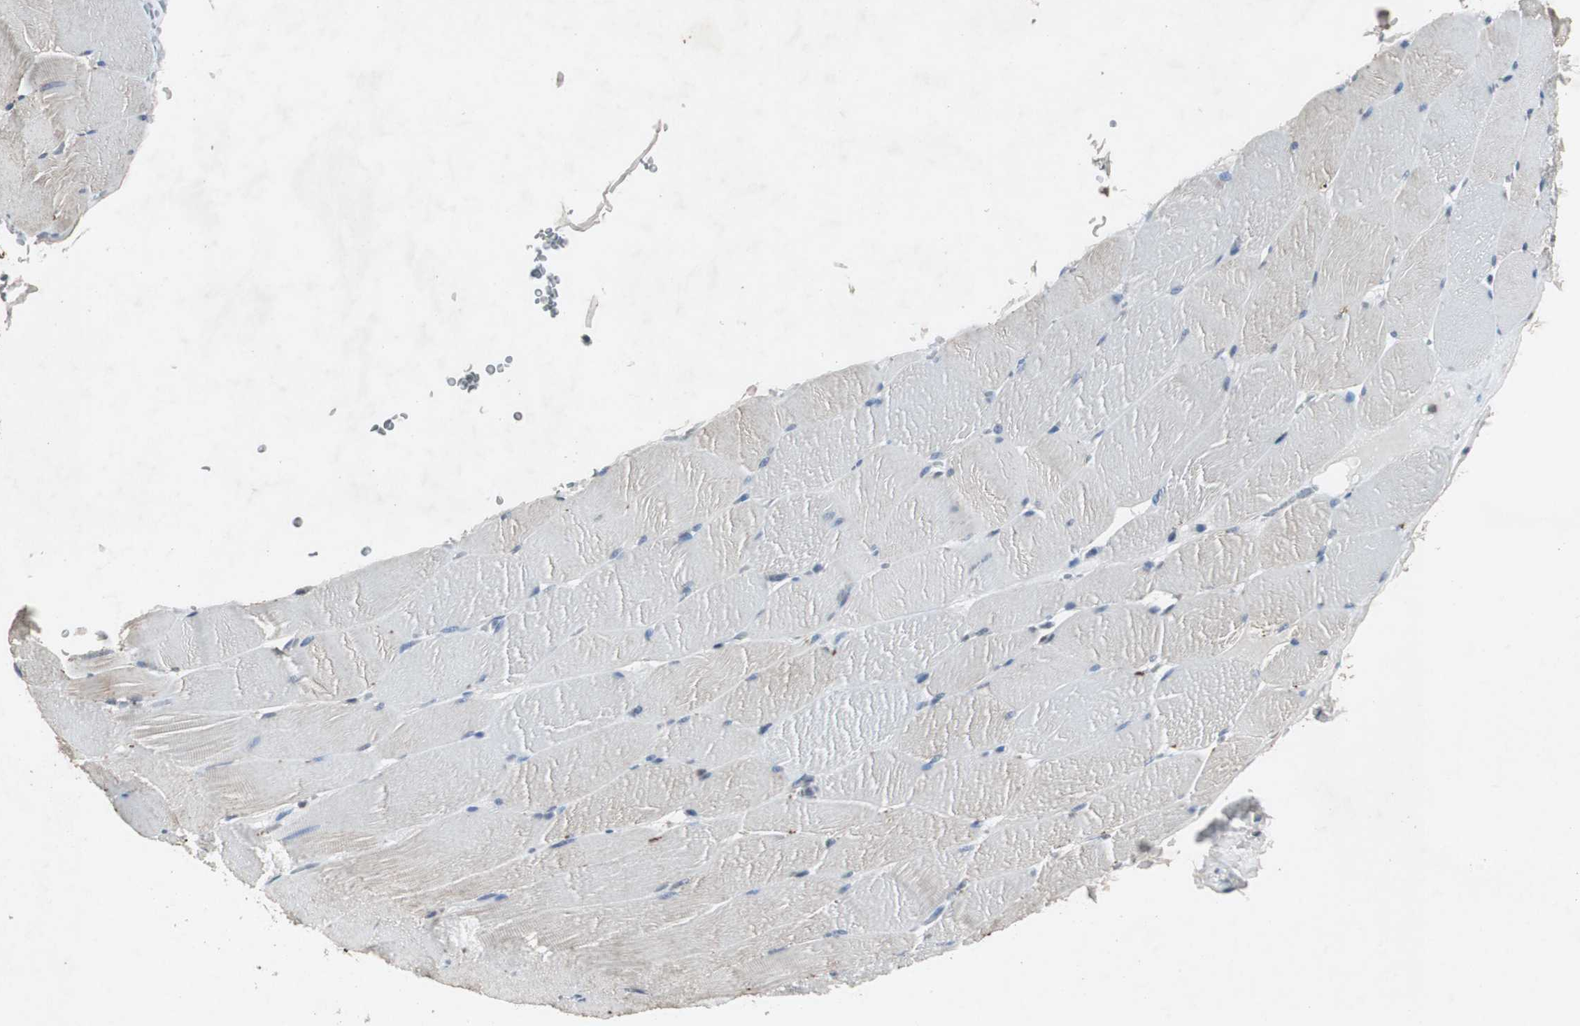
{"staining": {"intensity": "weak", "quantity": "25%-75%", "location": "cytoplasmic/membranous"}, "tissue": "skeletal muscle", "cell_type": "Myocytes", "image_type": "normal", "snomed": [{"axis": "morphology", "description": "Normal tissue, NOS"}, {"axis": "topography", "description": "Skeletal muscle"}], "caption": "Skeletal muscle stained with DAB (3,3'-diaminobenzidine) IHC displays low levels of weak cytoplasmic/membranous staining in about 25%-75% of myocytes.", "gene": "ADNP2", "patient": {"sex": "male", "age": 62}}